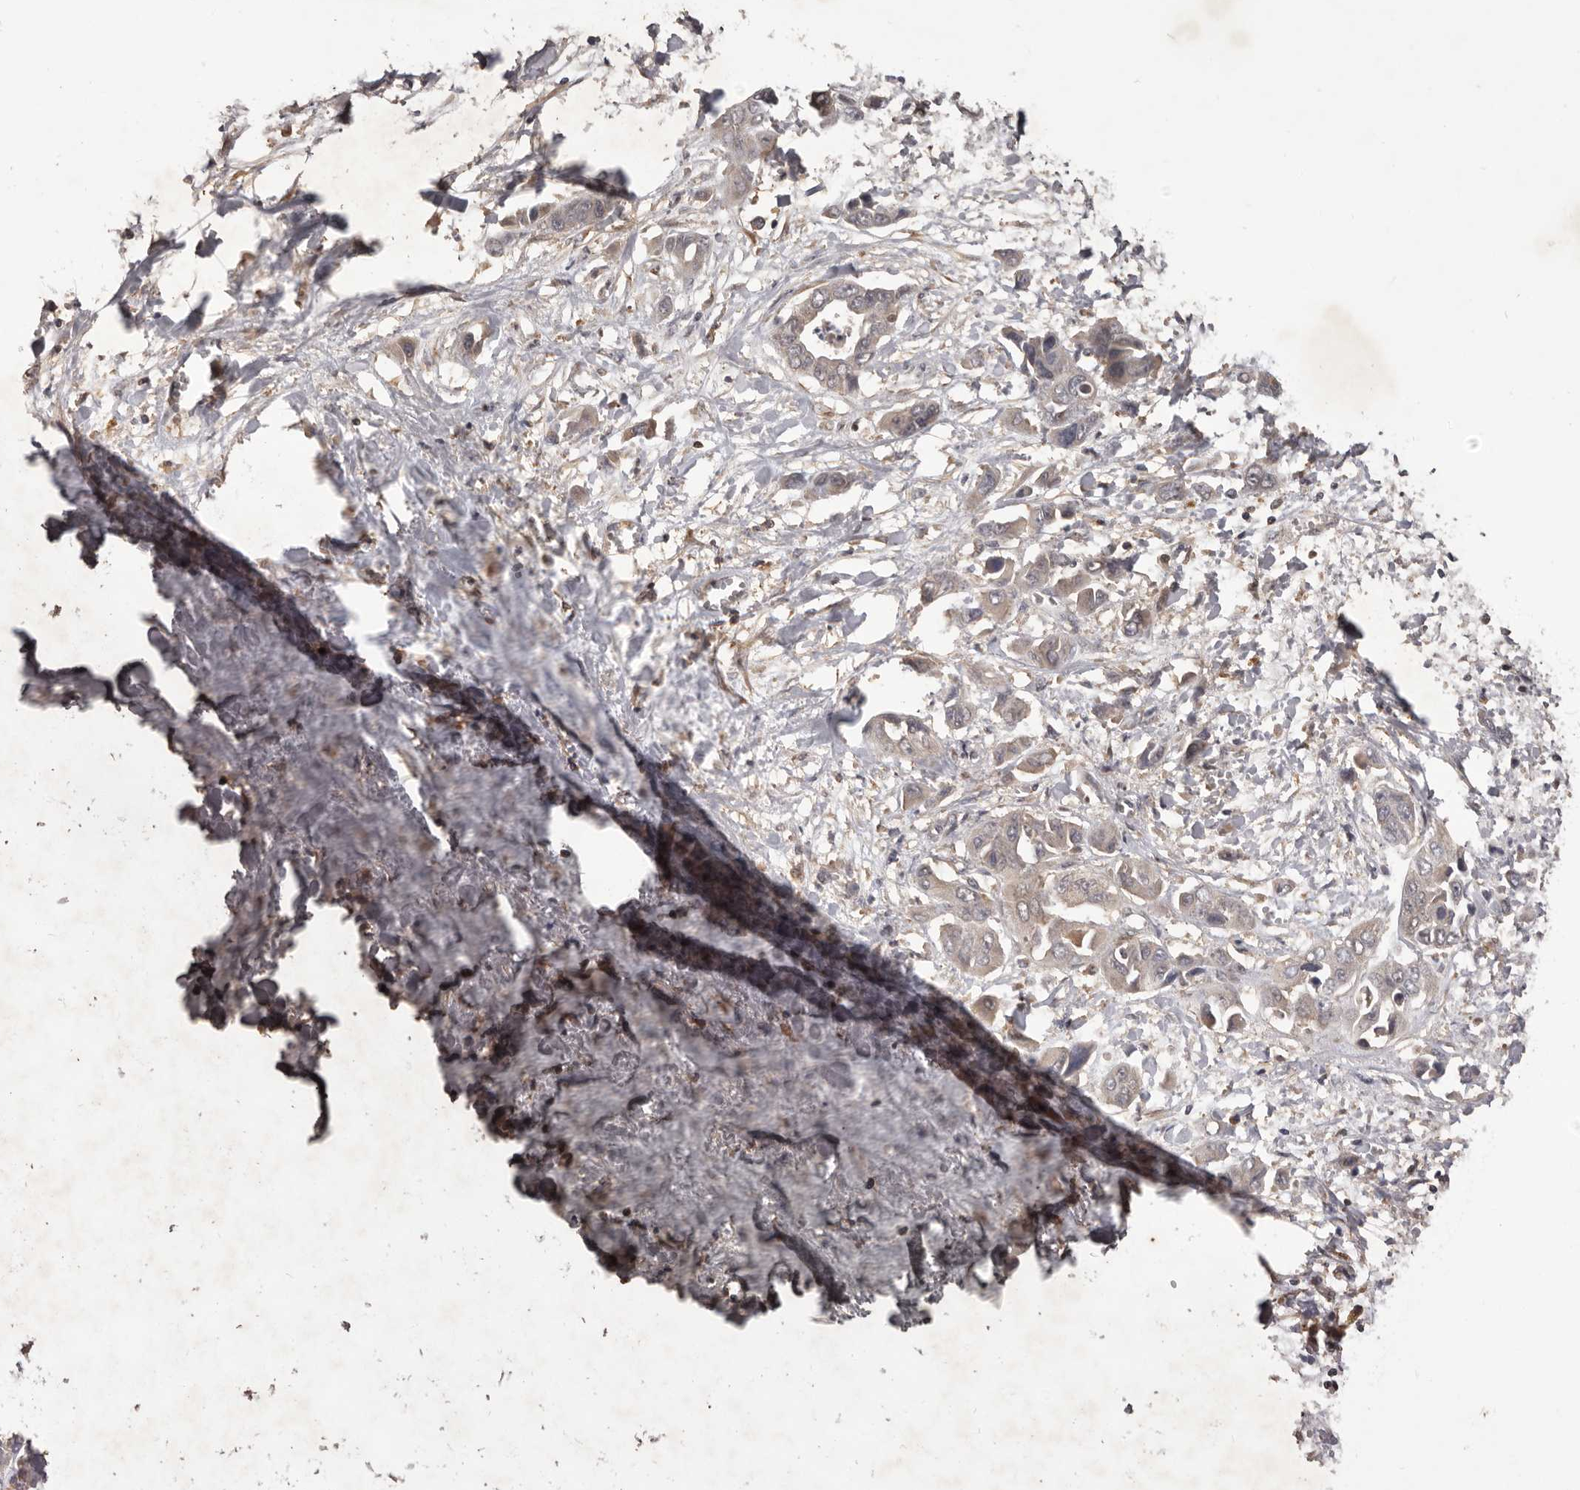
{"staining": {"intensity": "weak", "quantity": "<25%", "location": "cytoplasmic/membranous"}, "tissue": "liver cancer", "cell_type": "Tumor cells", "image_type": "cancer", "snomed": [{"axis": "morphology", "description": "Cholangiocarcinoma"}, {"axis": "topography", "description": "Liver"}], "caption": "Immunohistochemistry (IHC) of liver cancer displays no expression in tumor cells.", "gene": "GLIPR2", "patient": {"sex": "female", "age": 52}}